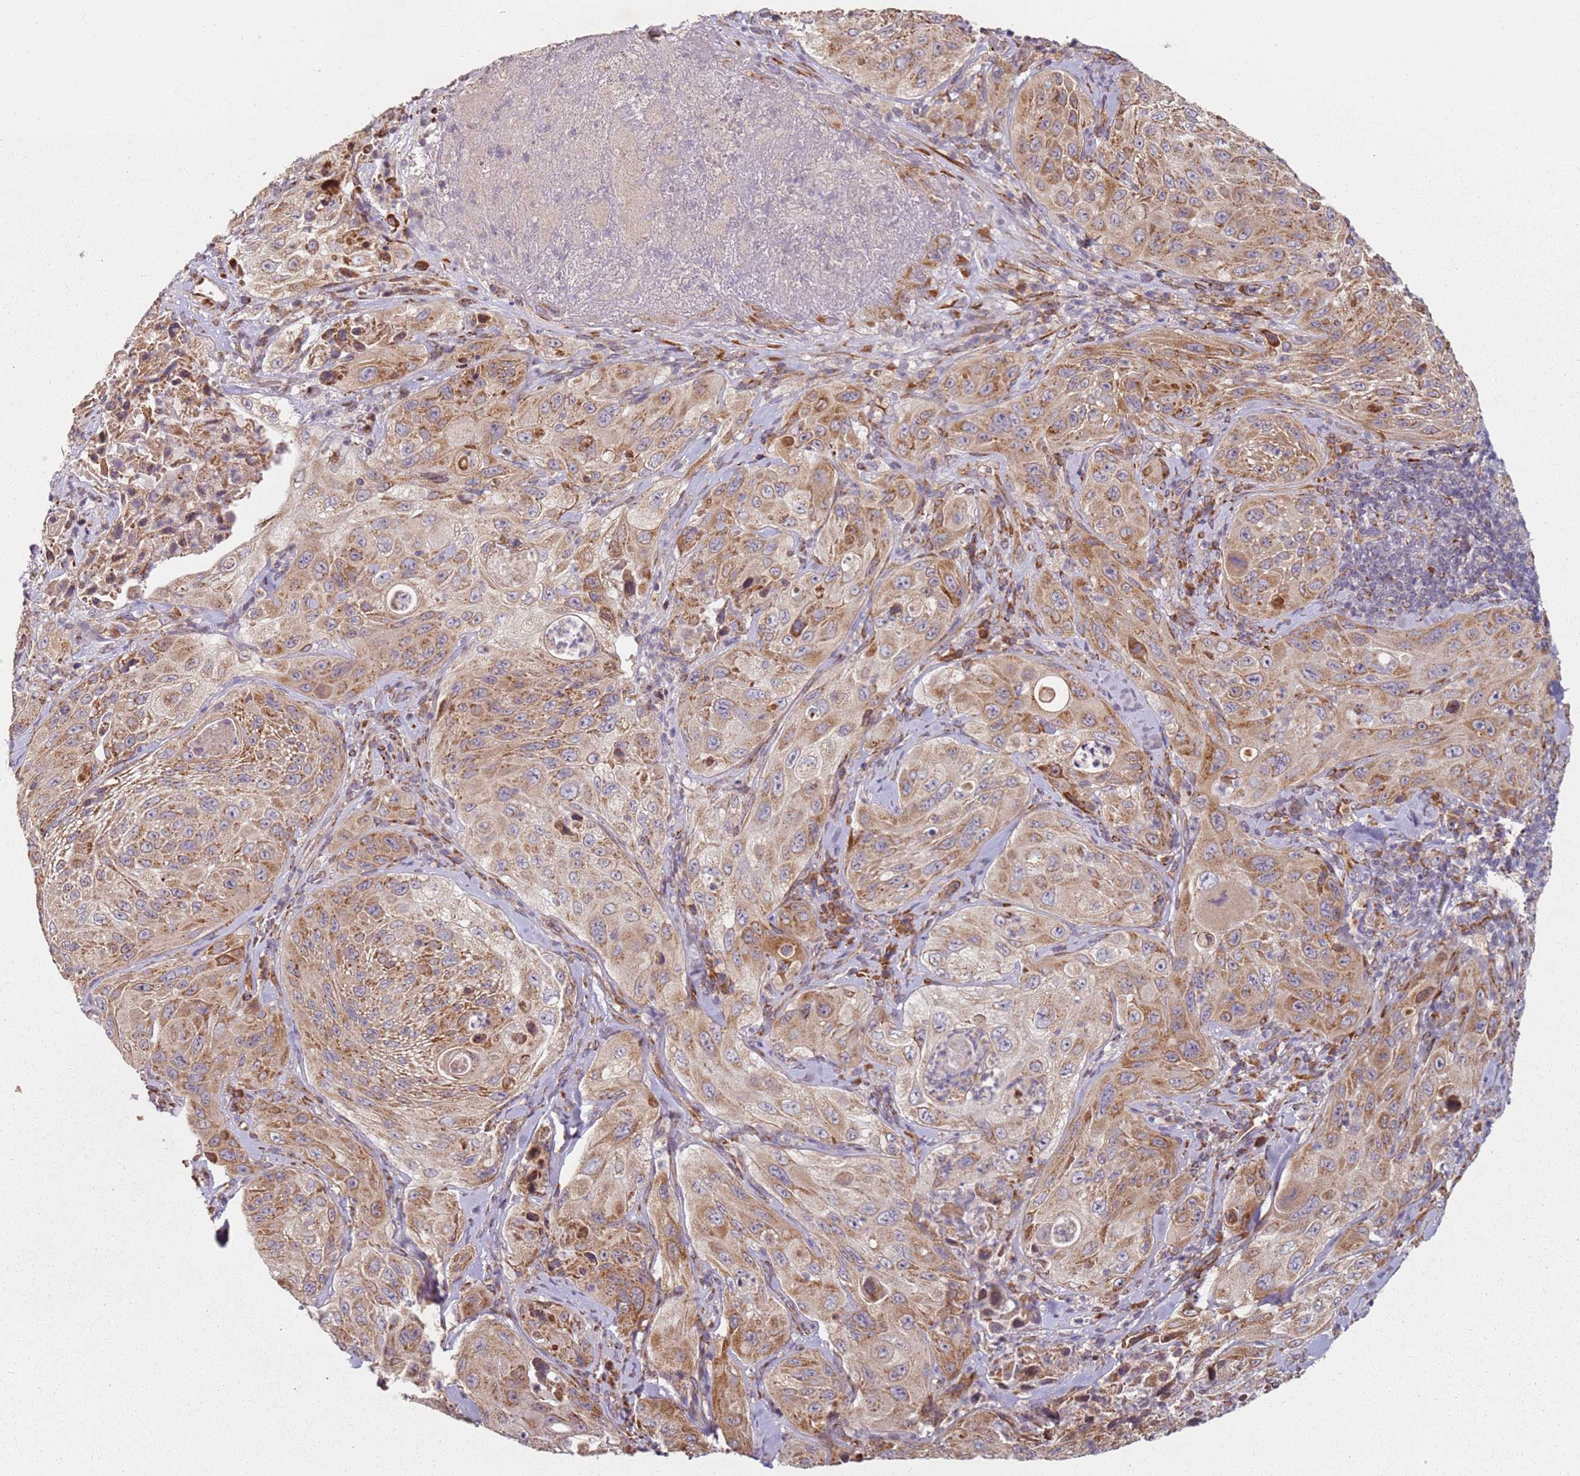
{"staining": {"intensity": "moderate", "quantity": ">75%", "location": "cytoplasmic/membranous"}, "tissue": "cervical cancer", "cell_type": "Tumor cells", "image_type": "cancer", "snomed": [{"axis": "morphology", "description": "Squamous cell carcinoma, NOS"}, {"axis": "topography", "description": "Cervix"}], "caption": "Tumor cells demonstrate moderate cytoplasmic/membranous expression in approximately >75% of cells in cervical cancer.", "gene": "ARFRP1", "patient": {"sex": "female", "age": 42}}